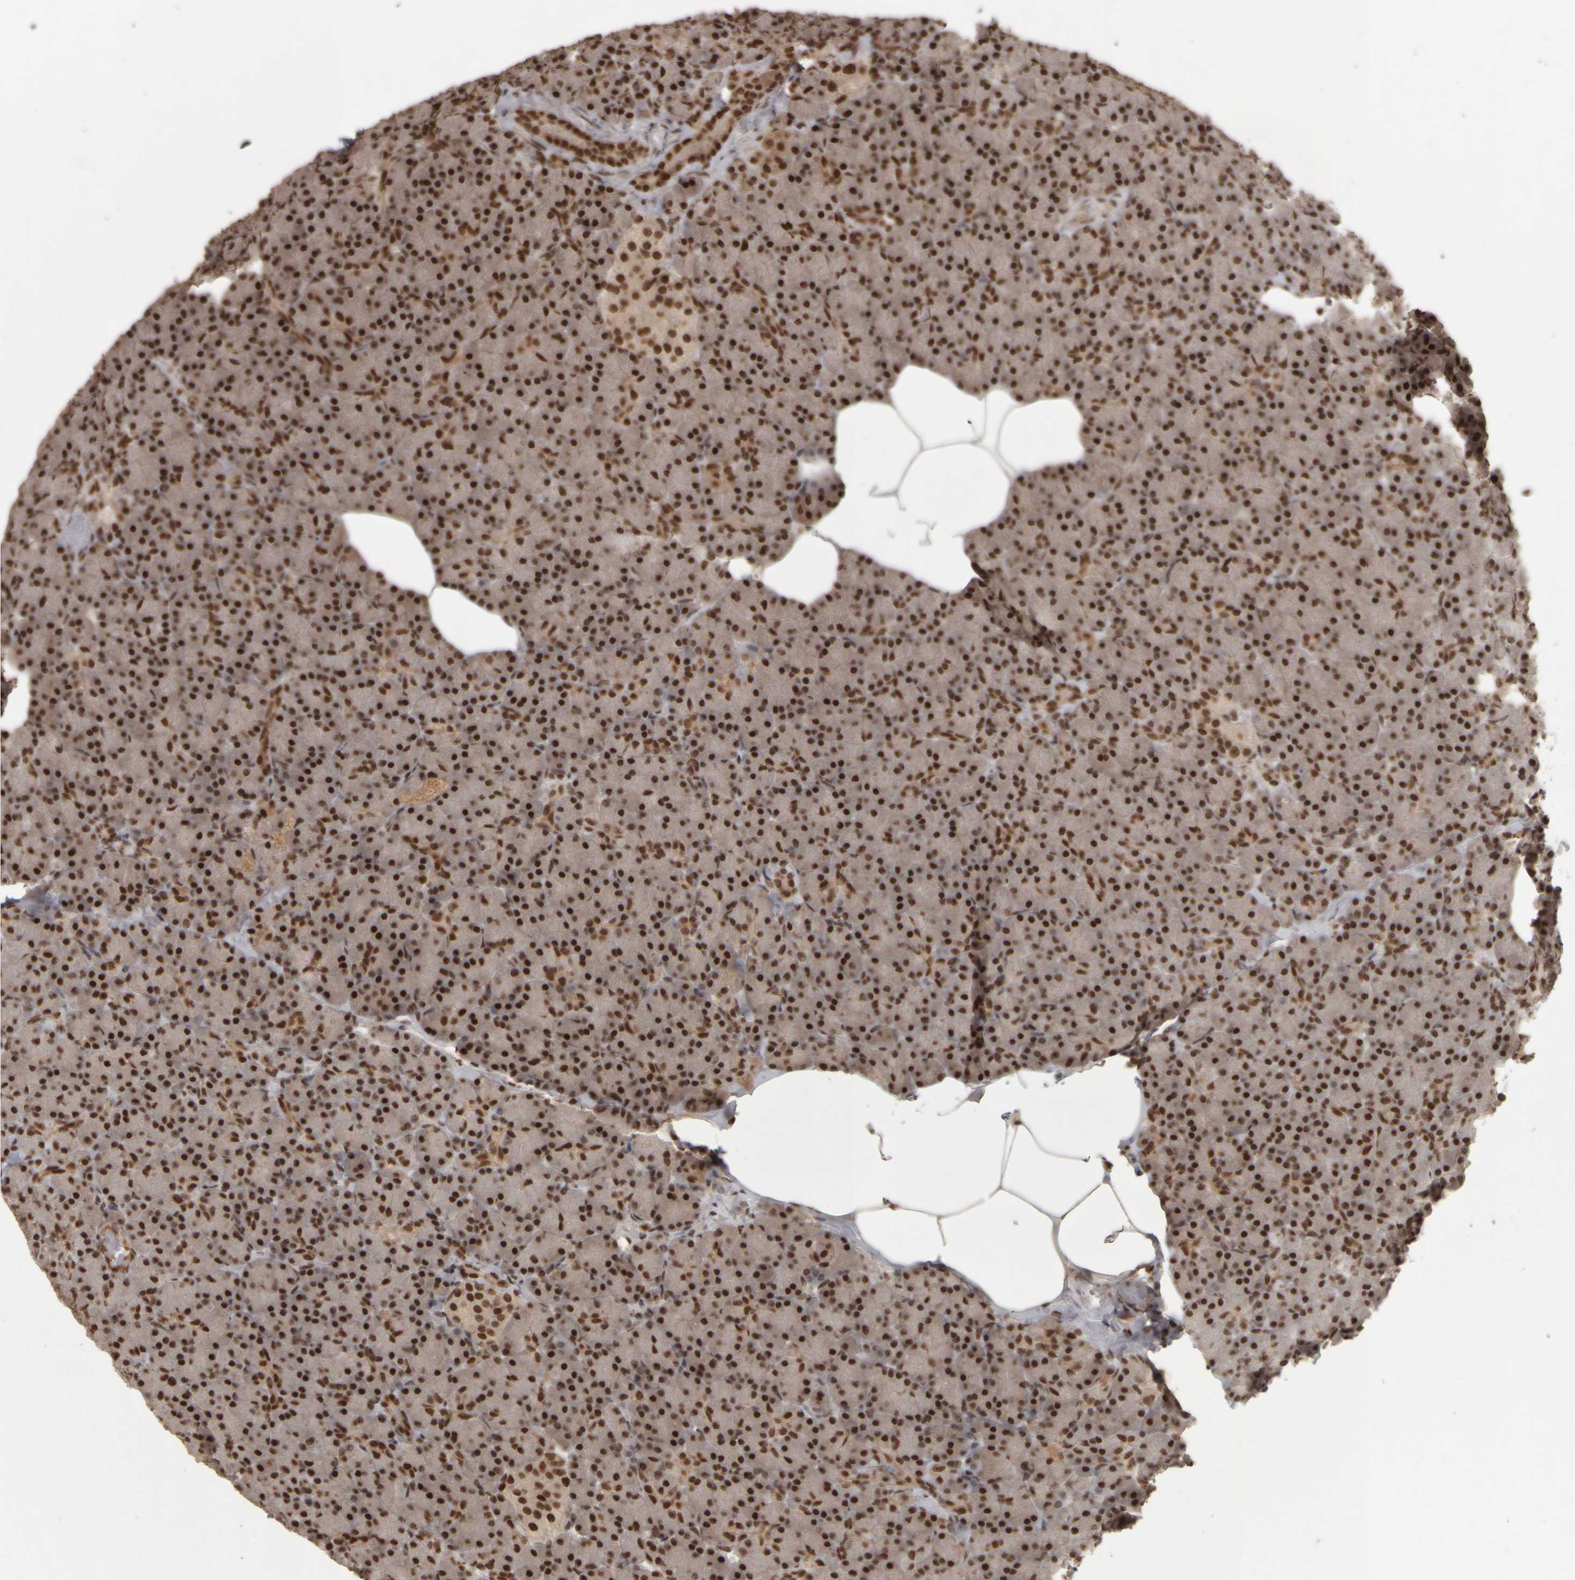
{"staining": {"intensity": "strong", "quantity": ">75%", "location": "nuclear"}, "tissue": "pancreas", "cell_type": "Exocrine glandular cells", "image_type": "normal", "snomed": [{"axis": "morphology", "description": "Normal tissue, NOS"}, {"axis": "topography", "description": "Pancreas"}], "caption": "Exocrine glandular cells exhibit strong nuclear expression in approximately >75% of cells in unremarkable pancreas.", "gene": "ZFHX4", "patient": {"sex": "female", "age": 43}}